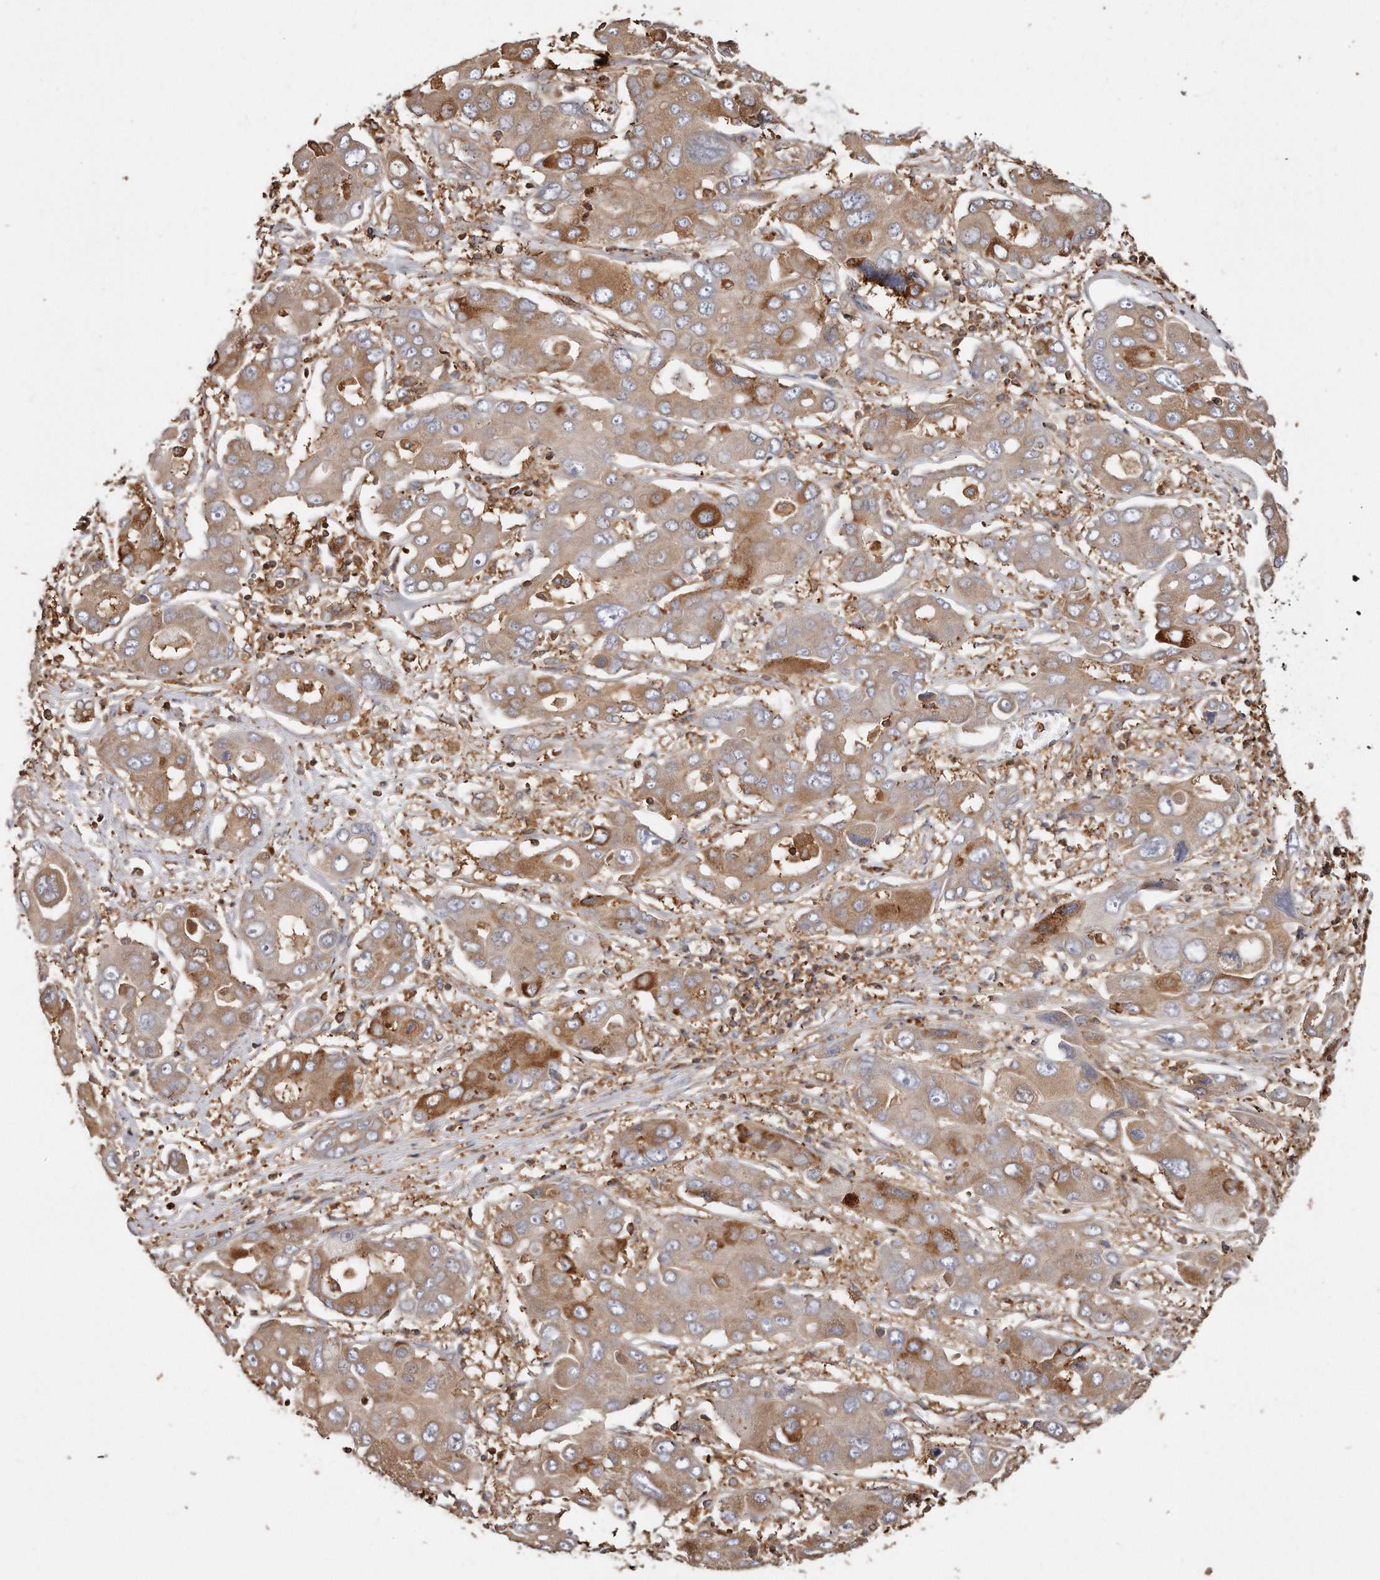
{"staining": {"intensity": "moderate", "quantity": "<25%", "location": "cytoplasmic/membranous"}, "tissue": "liver cancer", "cell_type": "Tumor cells", "image_type": "cancer", "snomed": [{"axis": "morphology", "description": "Cholangiocarcinoma"}, {"axis": "topography", "description": "Liver"}], "caption": "This is an image of immunohistochemistry (IHC) staining of liver cancer (cholangiocarcinoma), which shows moderate staining in the cytoplasmic/membranous of tumor cells.", "gene": "CAP1", "patient": {"sex": "male", "age": 67}}